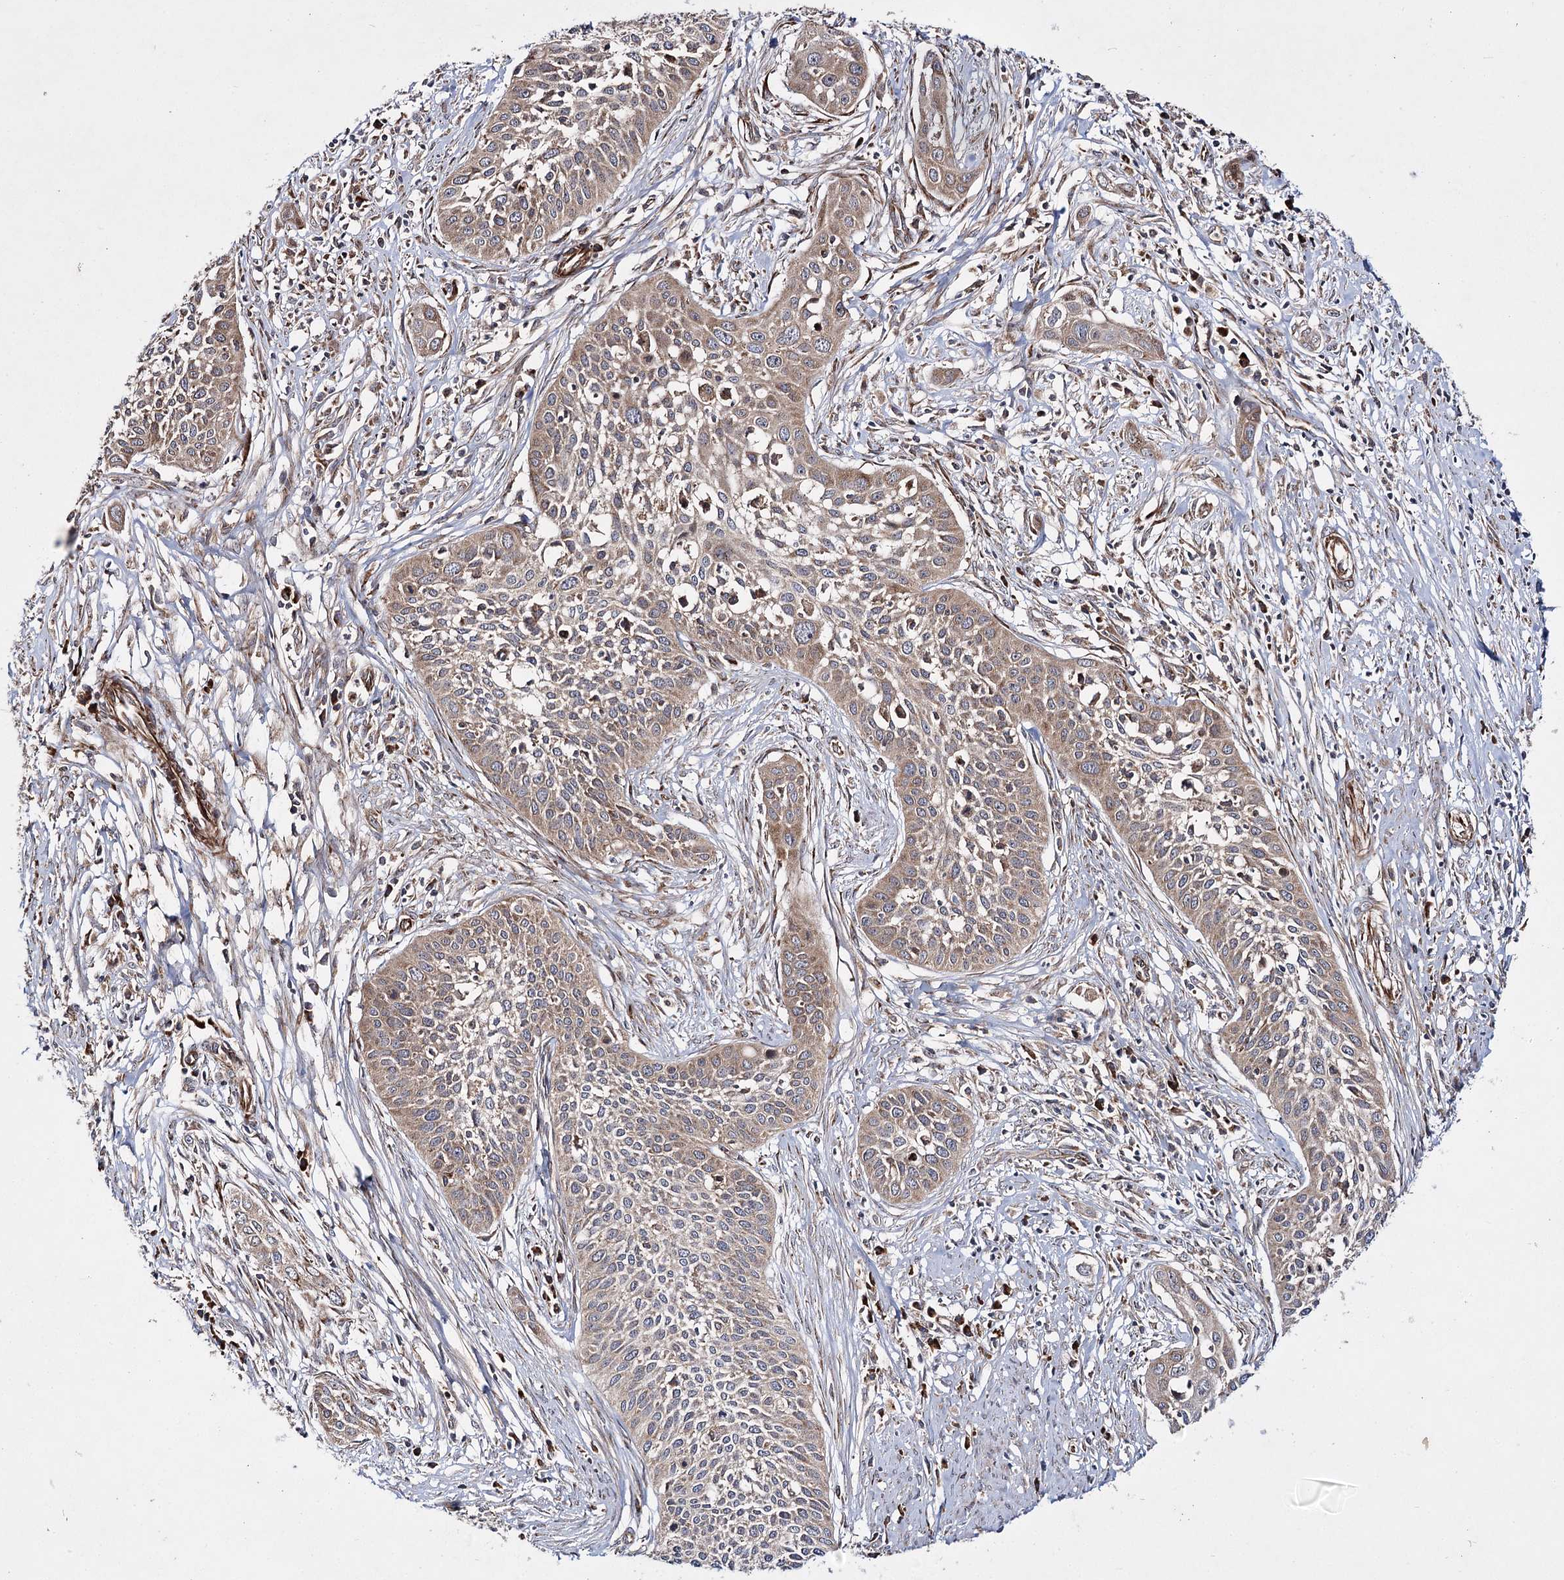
{"staining": {"intensity": "weak", "quantity": ">75%", "location": "cytoplasmic/membranous"}, "tissue": "cervical cancer", "cell_type": "Tumor cells", "image_type": "cancer", "snomed": [{"axis": "morphology", "description": "Squamous cell carcinoma, NOS"}, {"axis": "topography", "description": "Cervix"}], "caption": "Protein analysis of cervical cancer (squamous cell carcinoma) tissue reveals weak cytoplasmic/membranous expression in about >75% of tumor cells.", "gene": "HECTD2", "patient": {"sex": "female", "age": 34}}